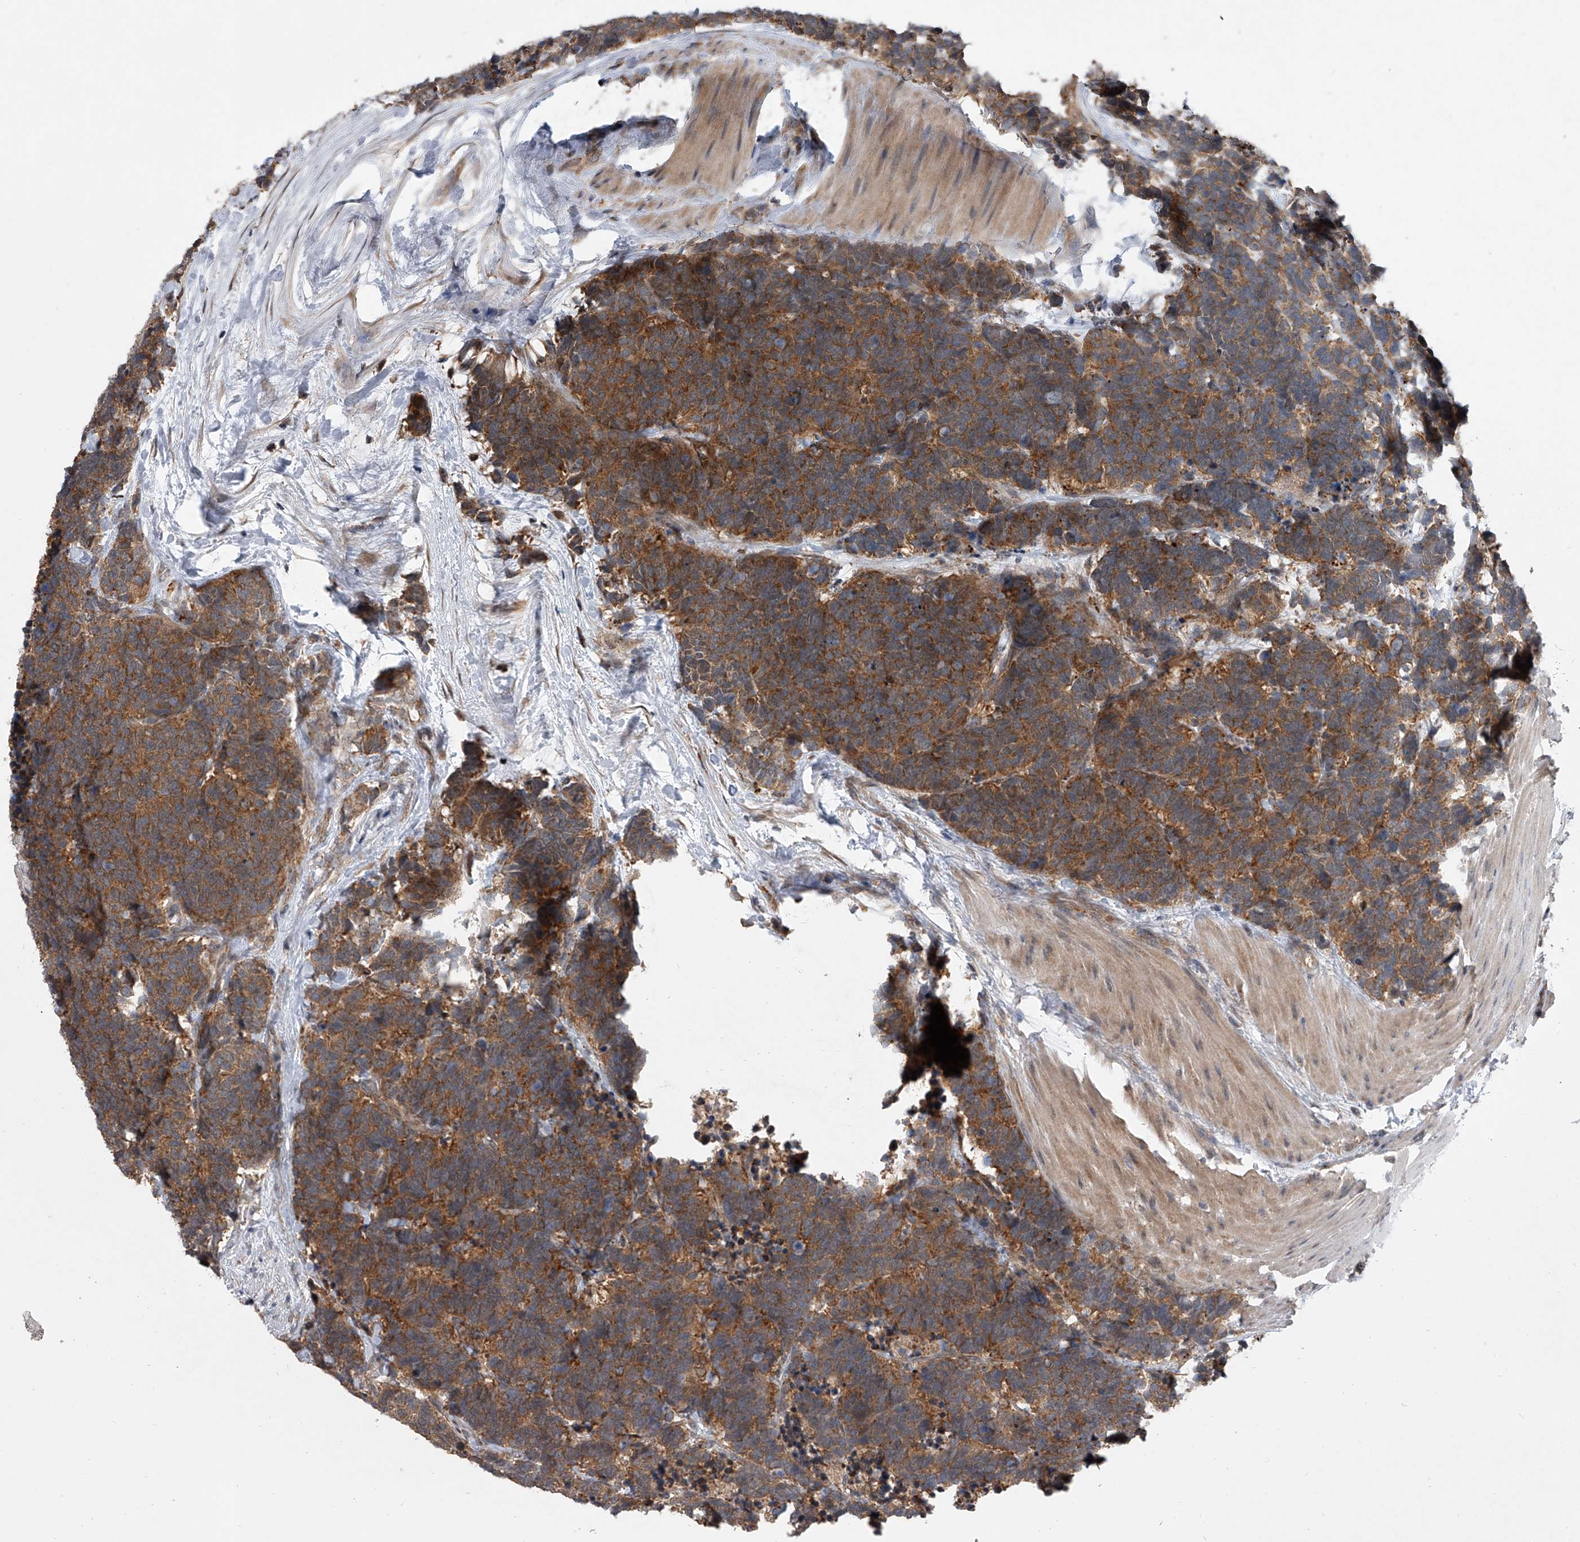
{"staining": {"intensity": "strong", "quantity": ">75%", "location": "cytoplasmic/membranous"}, "tissue": "carcinoid", "cell_type": "Tumor cells", "image_type": "cancer", "snomed": [{"axis": "morphology", "description": "Carcinoma, NOS"}, {"axis": "morphology", "description": "Carcinoid, malignant, NOS"}, {"axis": "topography", "description": "Urinary bladder"}], "caption": "Carcinoma stained for a protein shows strong cytoplasmic/membranous positivity in tumor cells.", "gene": "GEMIN8", "patient": {"sex": "male", "age": 57}}